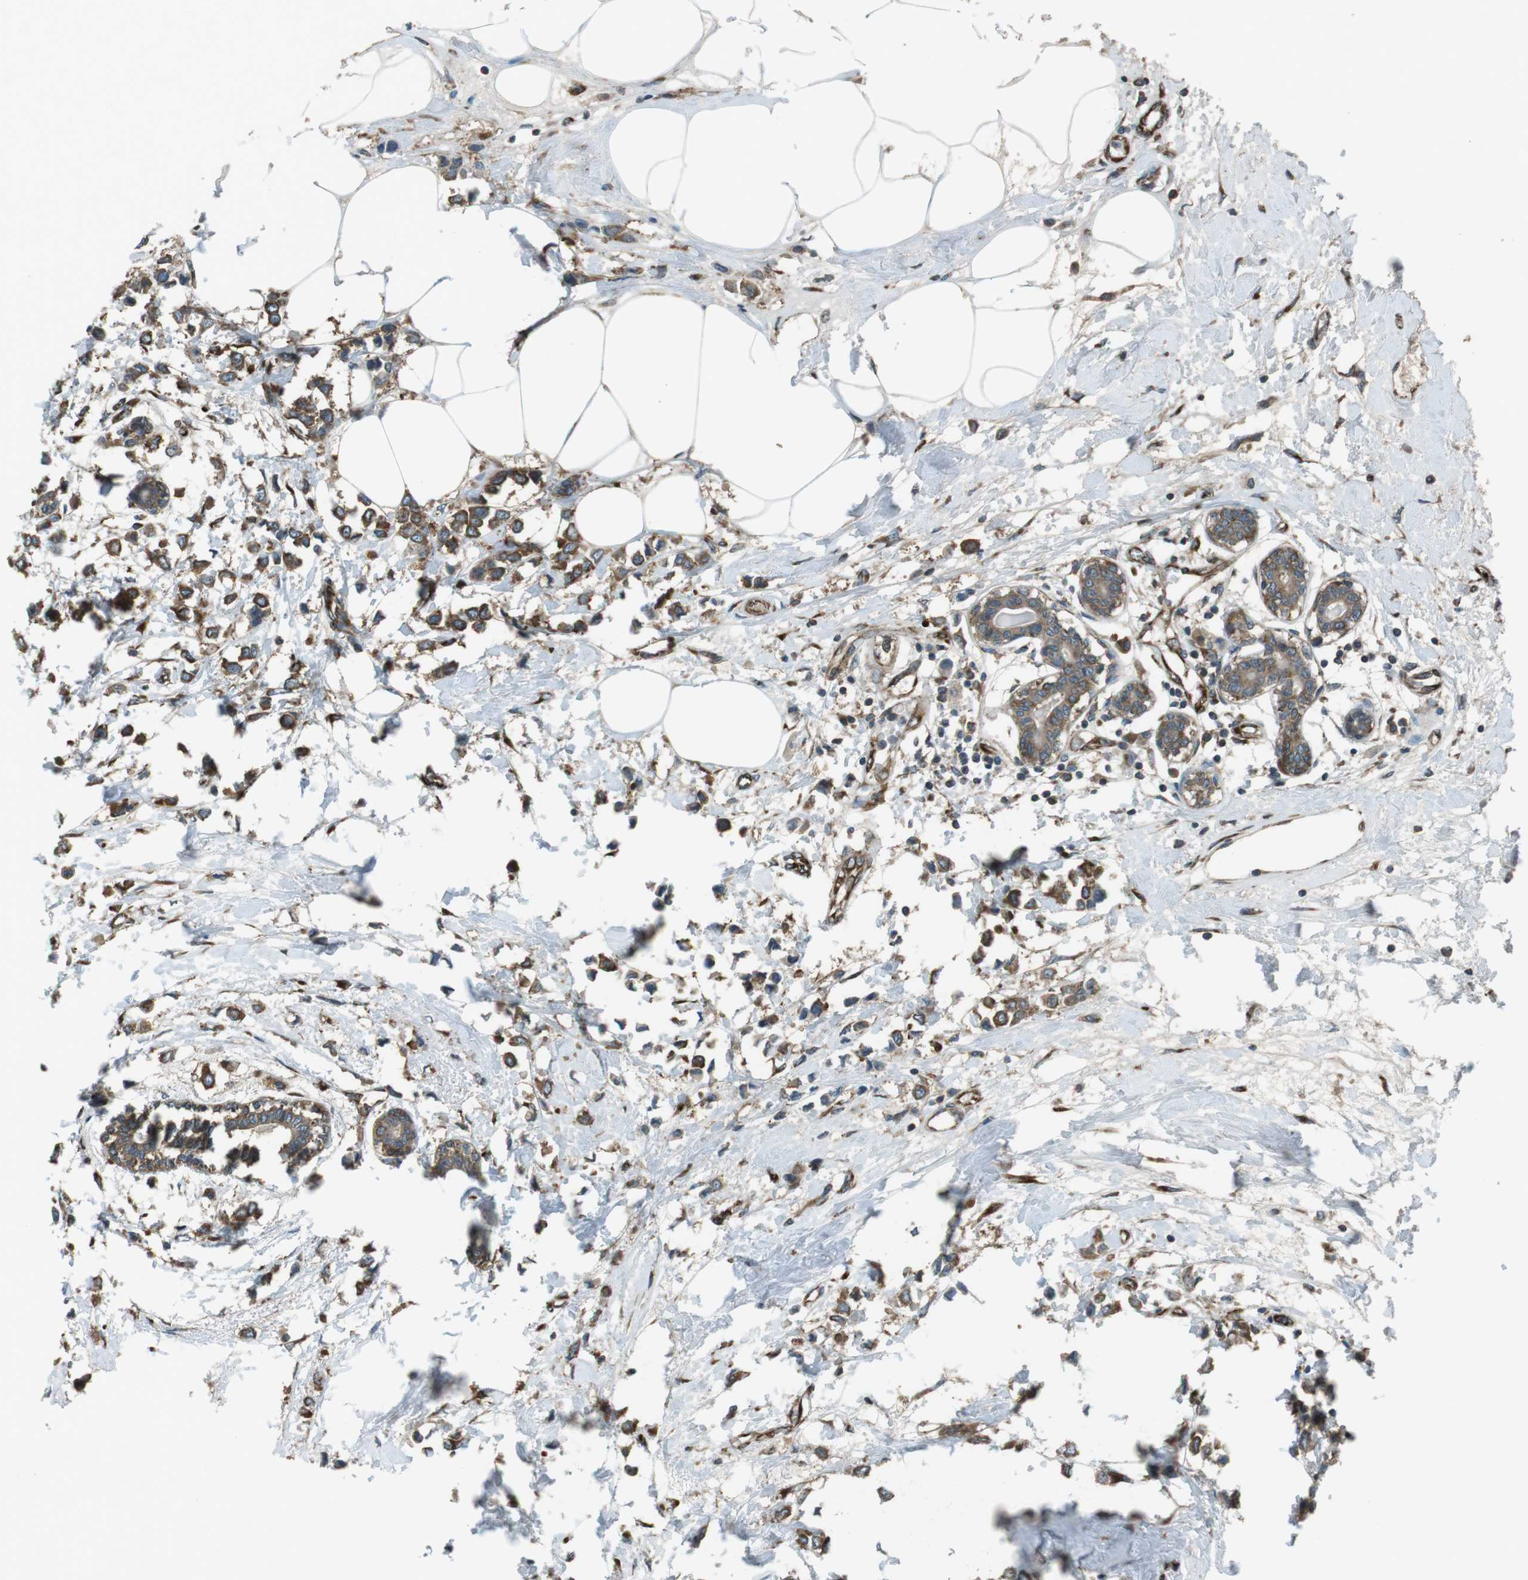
{"staining": {"intensity": "moderate", "quantity": ">75%", "location": "cytoplasmic/membranous"}, "tissue": "breast cancer", "cell_type": "Tumor cells", "image_type": "cancer", "snomed": [{"axis": "morphology", "description": "Lobular carcinoma"}, {"axis": "topography", "description": "Breast"}], "caption": "This is a micrograph of IHC staining of breast cancer (lobular carcinoma), which shows moderate expression in the cytoplasmic/membranous of tumor cells.", "gene": "KTN1", "patient": {"sex": "female", "age": 51}}